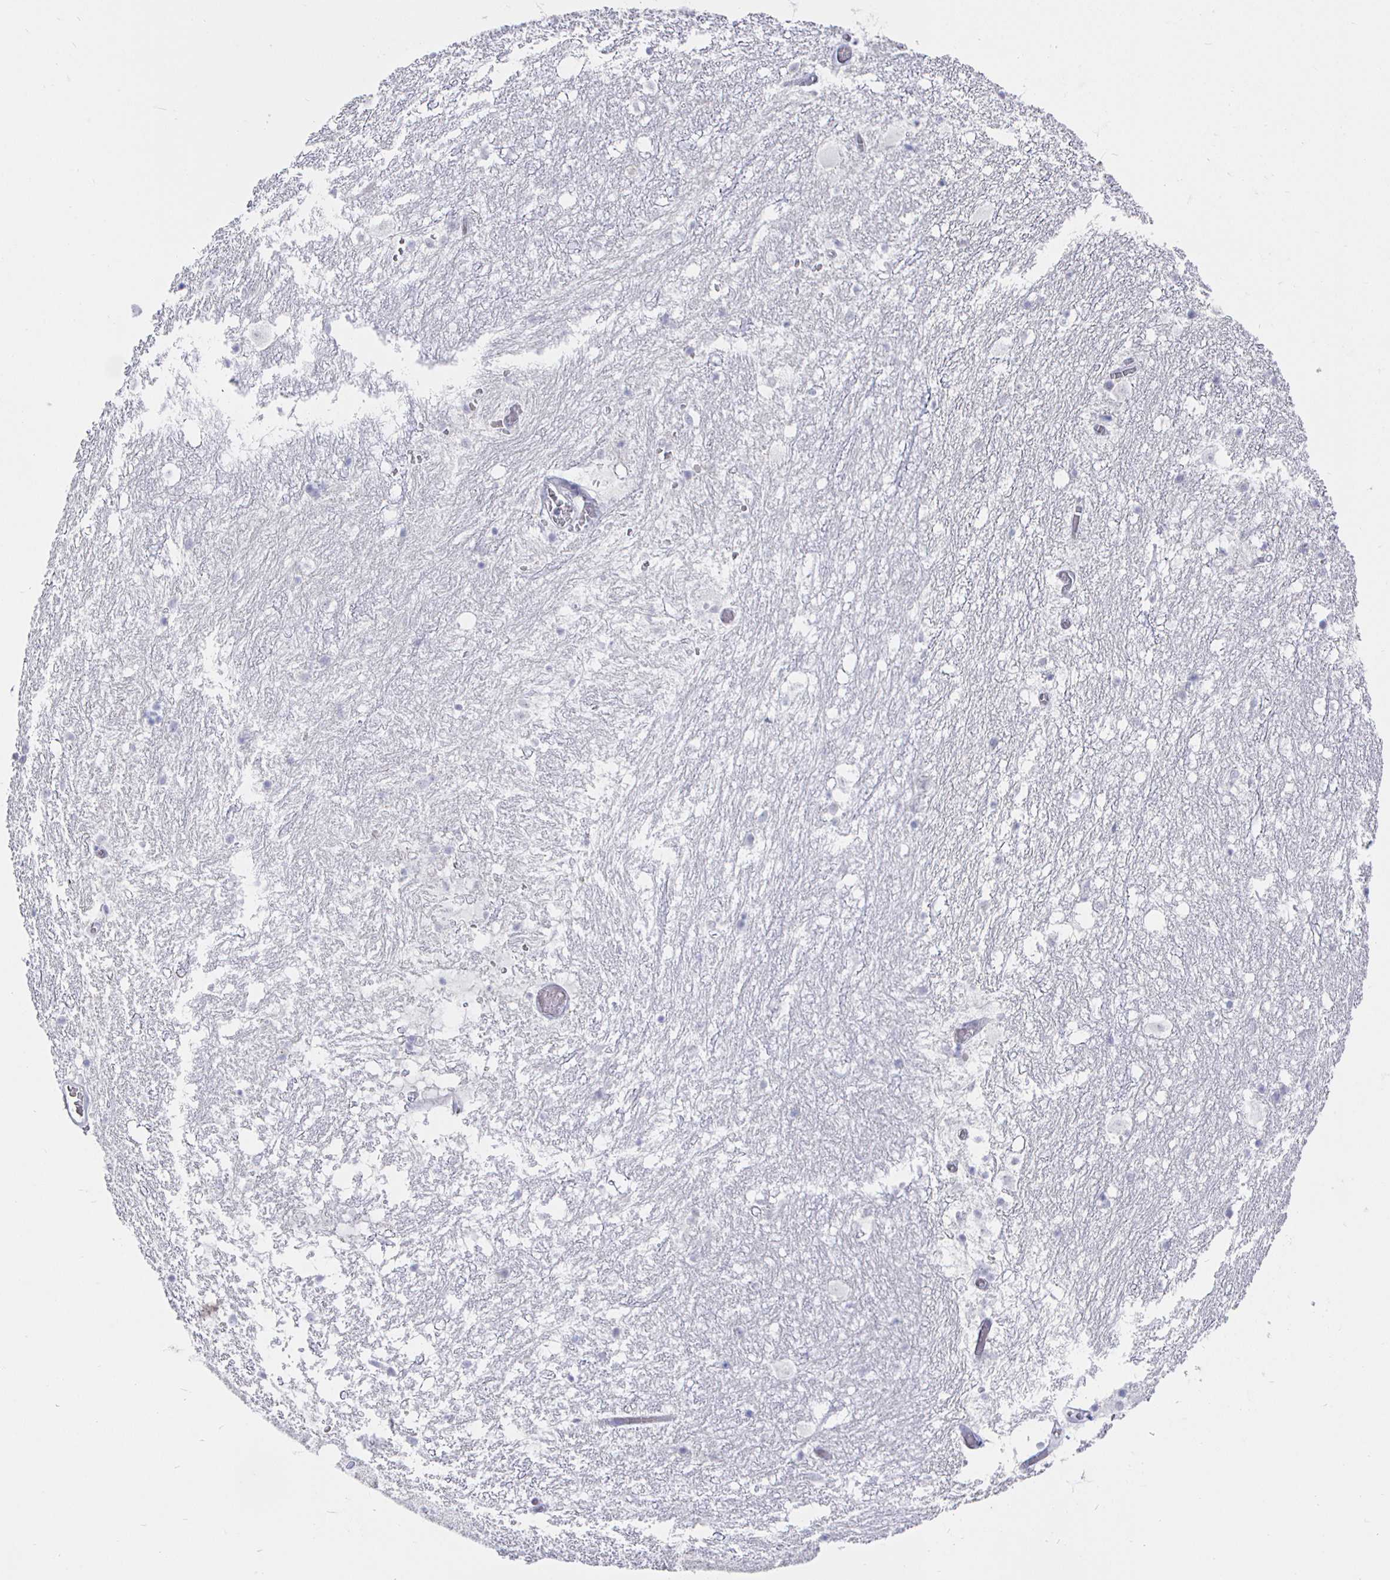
{"staining": {"intensity": "negative", "quantity": "none", "location": "none"}, "tissue": "hippocampus", "cell_type": "Glial cells", "image_type": "normal", "snomed": [{"axis": "morphology", "description": "Normal tissue, NOS"}, {"axis": "topography", "description": "Hippocampus"}], "caption": "This is a photomicrograph of IHC staining of benign hippocampus, which shows no staining in glial cells.", "gene": "LRRC23", "patient": {"sex": "female", "age": 52}}